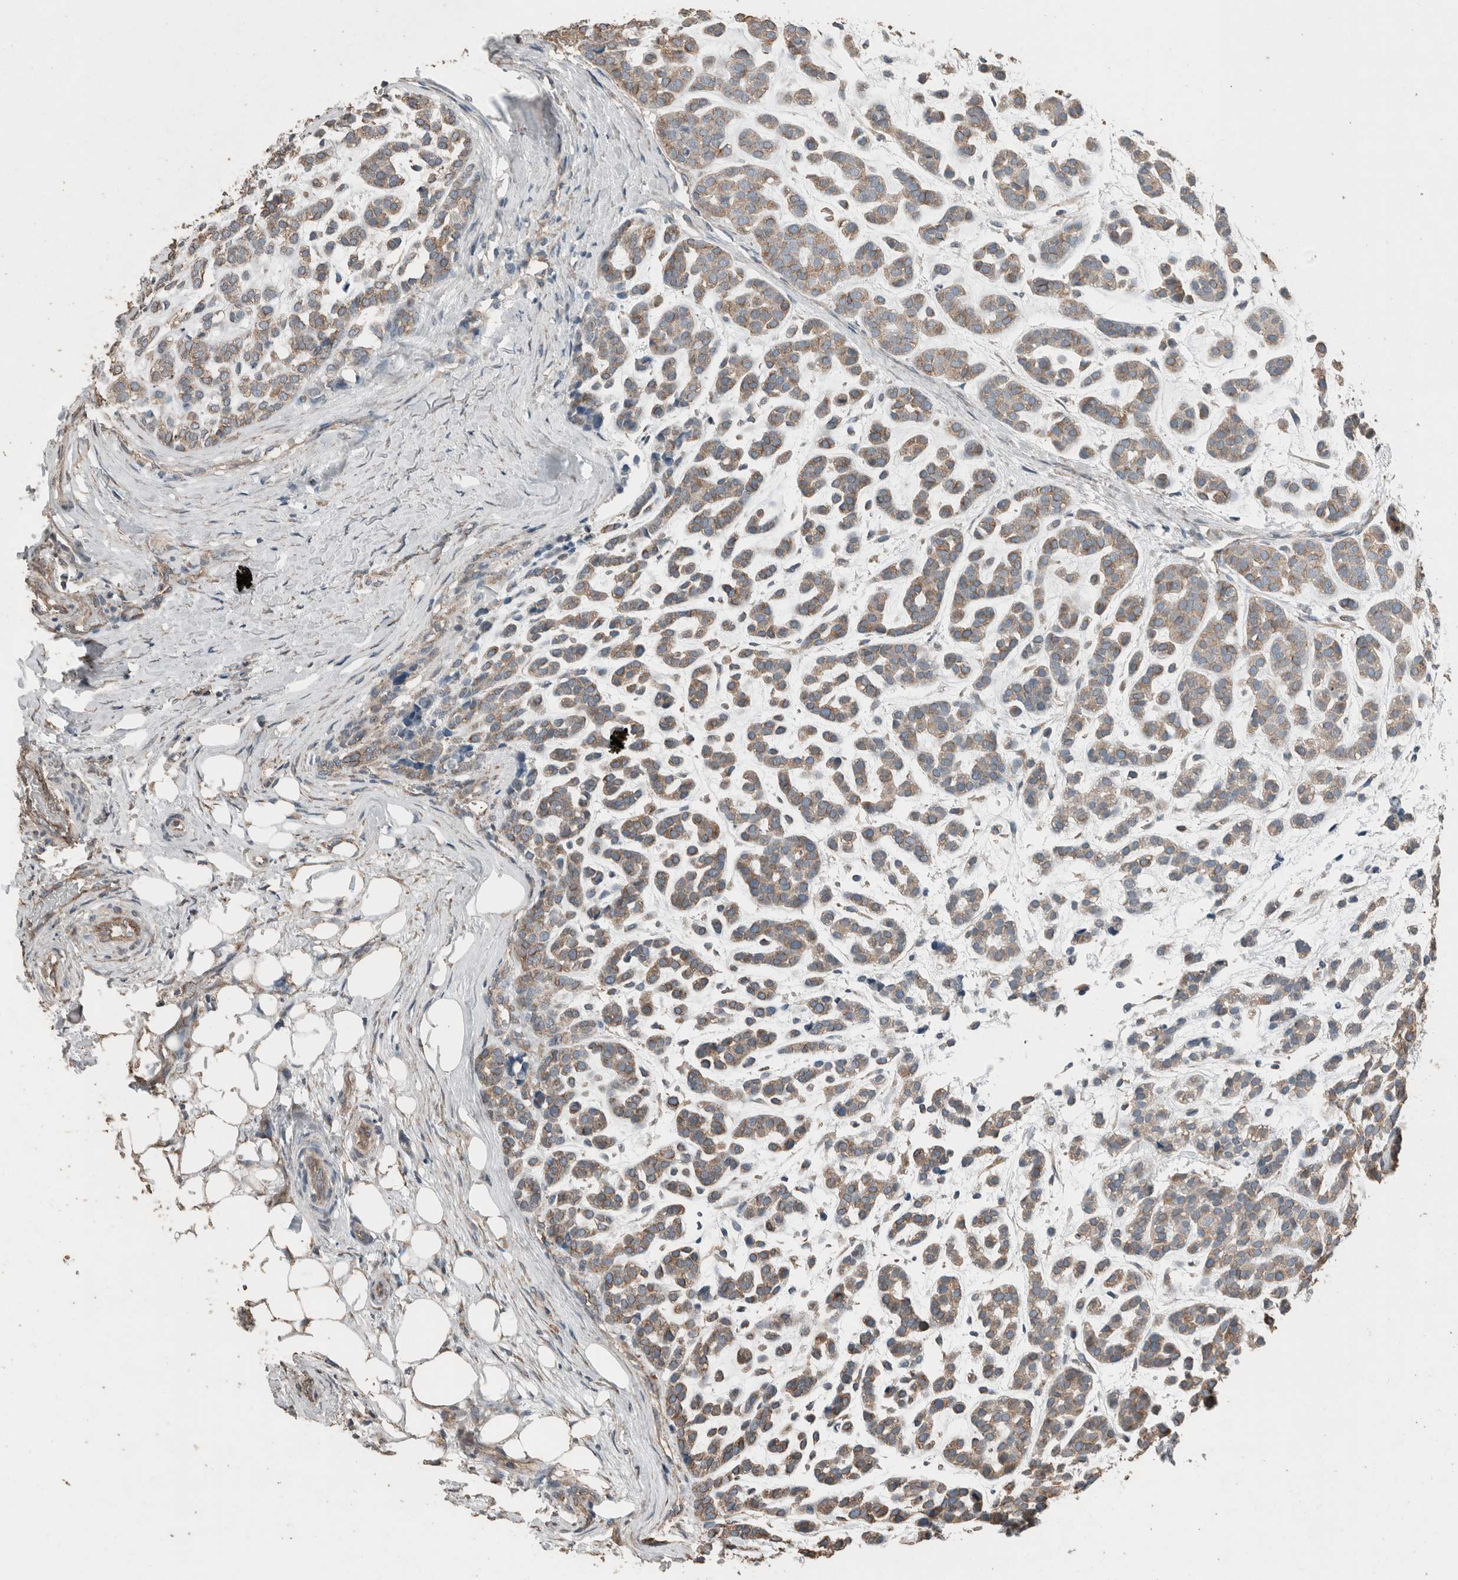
{"staining": {"intensity": "moderate", "quantity": ">75%", "location": "cytoplasmic/membranous"}, "tissue": "head and neck cancer", "cell_type": "Tumor cells", "image_type": "cancer", "snomed": [{"axis": "morphology", "description": "Adenocarcinoma, NOS"}, {"axis": "morphology", "description": "Adenoma, NOS"}, {"axis": "topography", "description": "Head-Neck"}], "caption": "Adenocarcinoma (head and neck) tissue exhibits moderate cytoplasmic/membranous staining in approximately >75% of tumor cells, visualized by immunohistochemistry.", "gene": "ACVR2B", "patient": {"sex": "female", "age": 55}}